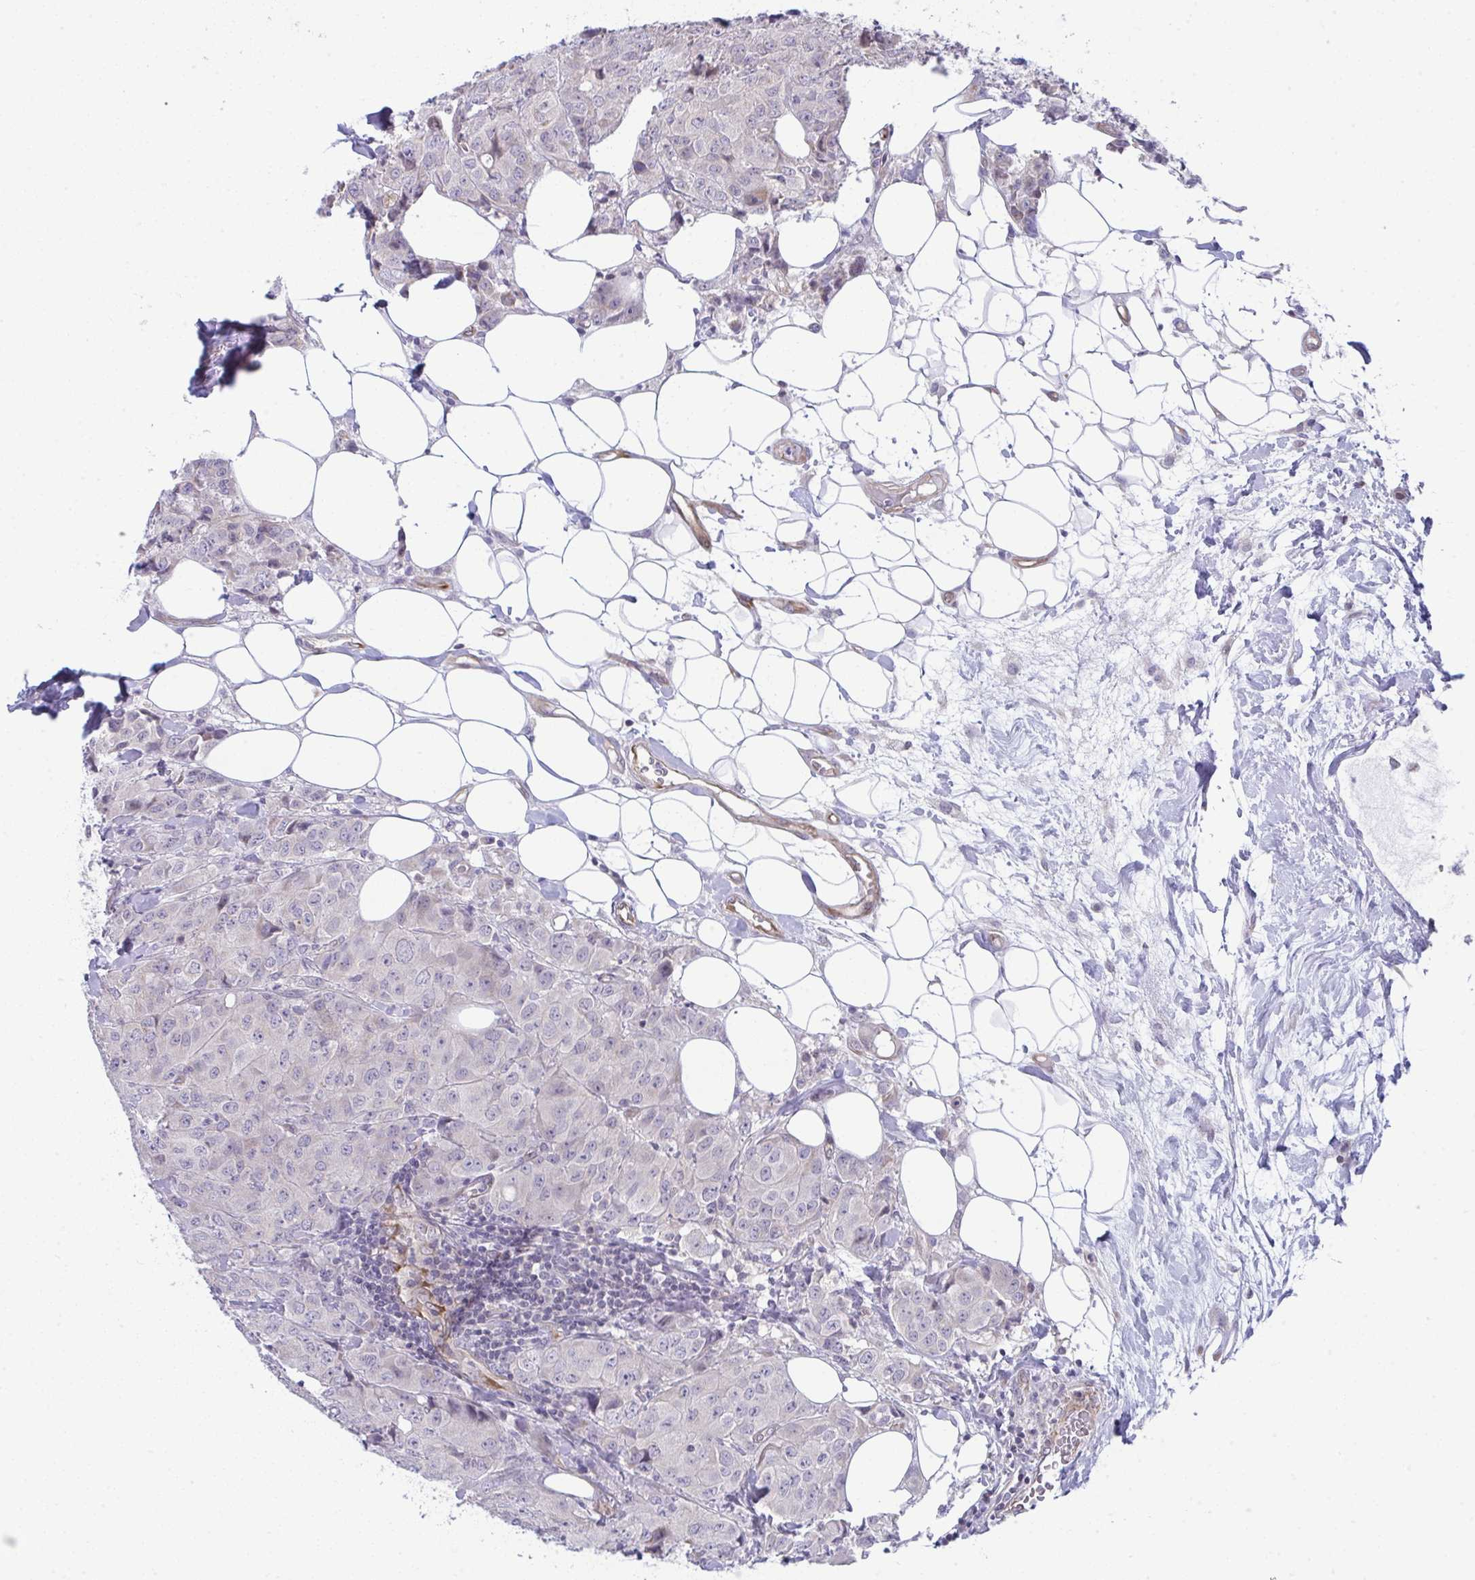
{"staining": {"intensity": "negative", "quantity": "none", "location": "none"}, "tissue": "breast cancer", "cell_type": "Tumor cells", "image_type": "cancer", "snomed": [{"axis": "morphology", "description": "Duct carcinoma"}, {"axis": "topography", "description": "Breast"}], "caption": "Micrograph shows no protein positivity in tumor cells of breast infiltrating ductal carcinoma tissue.", "gene": "MYL12A", "patient": {"sex": "female", "age": 43}}